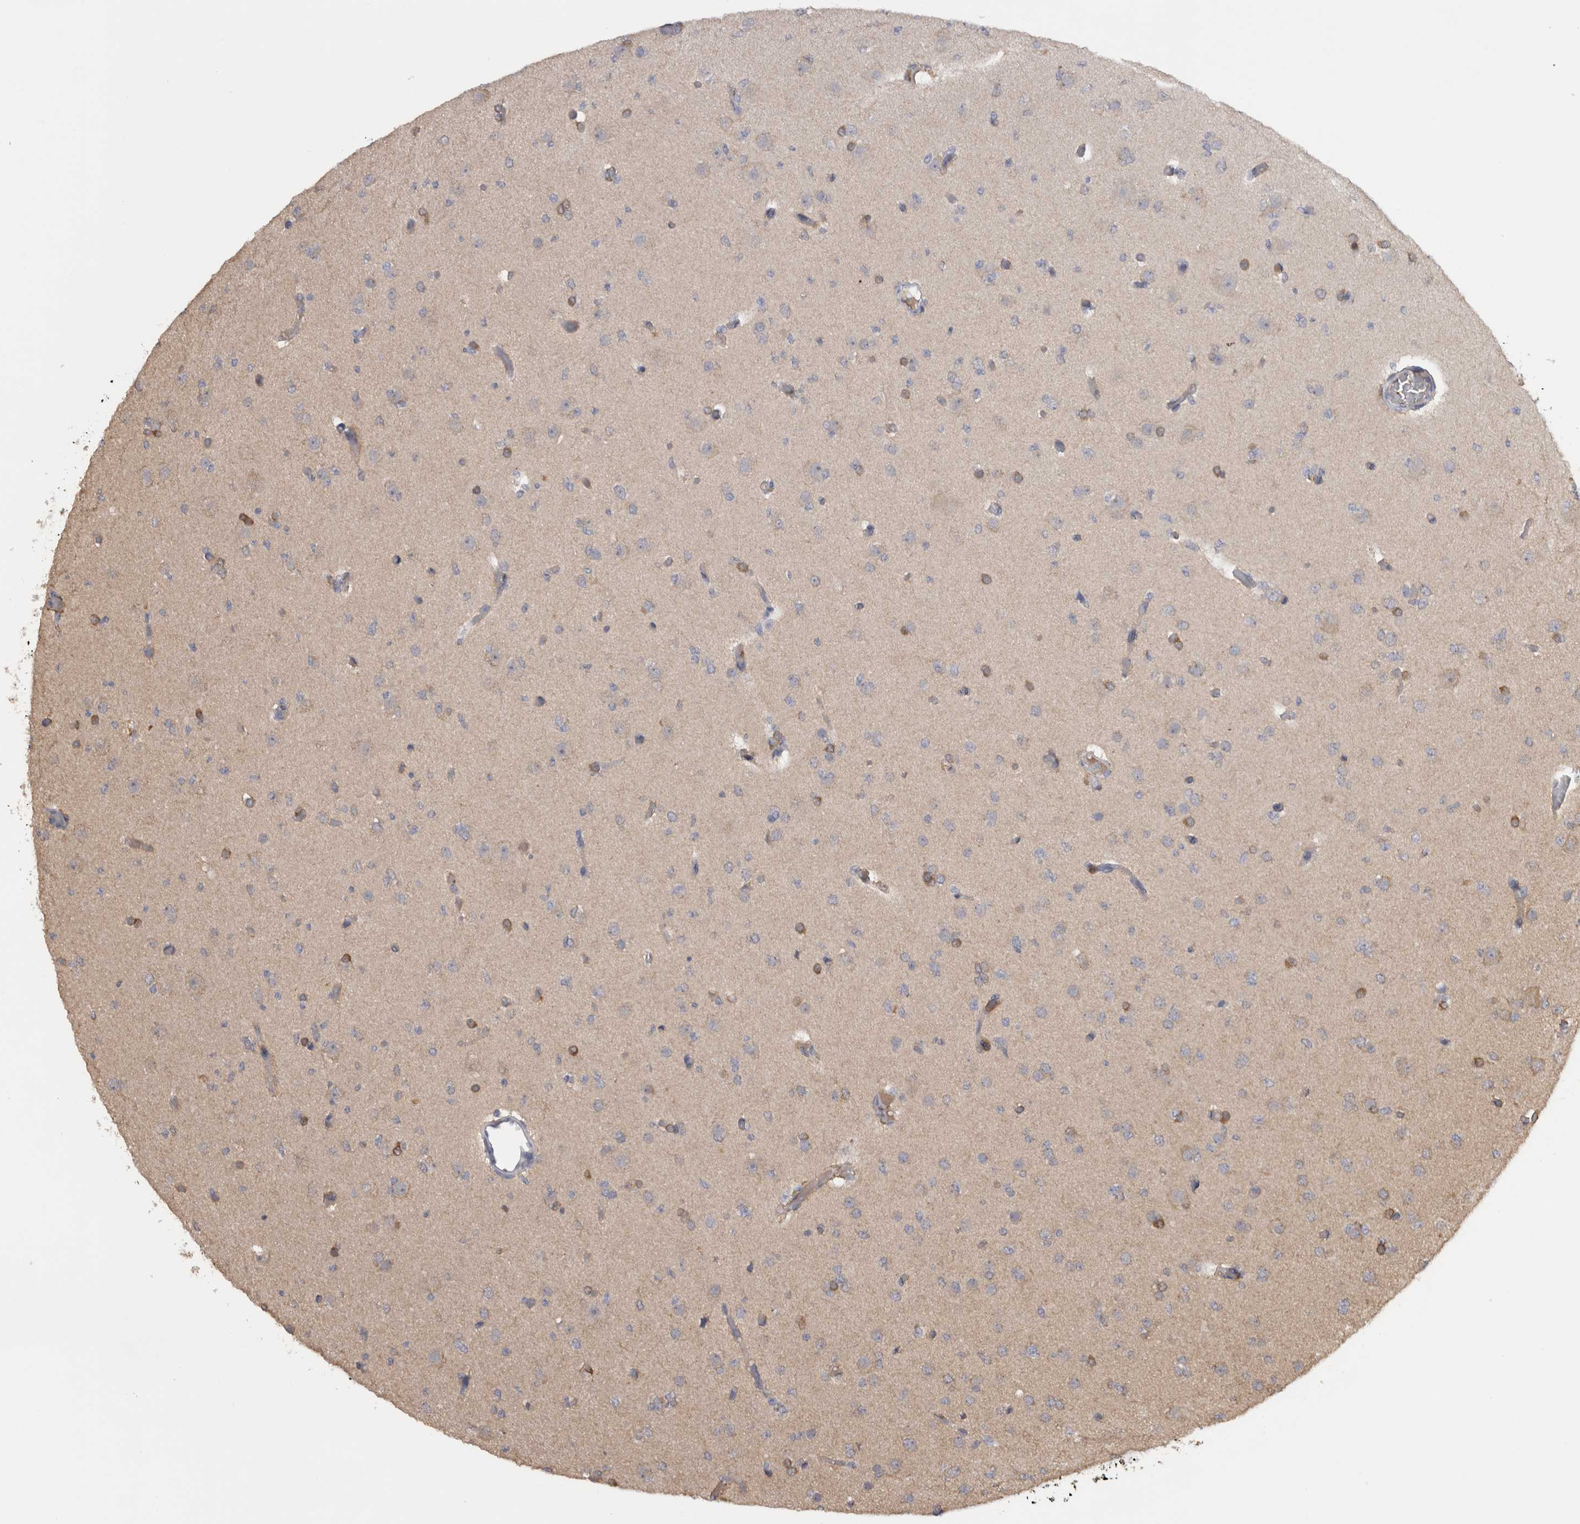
{"staining": {"intensity": "moderate", "quantity": "<25%", "location": "cytoplasmic/membranous"}, "tissue": "glioma", "cell_type": "Tumor cells", "image_type": "cancer", "snomed": [{"axis": "morphology", "description": "Glioma, malignant, Low grade"}, {"axis": "topography", "description": "Brain"}], "caption": "Malignant low-grade glioma stained with immunohistochemistry (IHC) reveals moderate cytoplasmic/membranous staining in approximately <25% of tumor cells.", "gene": "TMED7", "patient": {"sex": "female", "age": 22}}